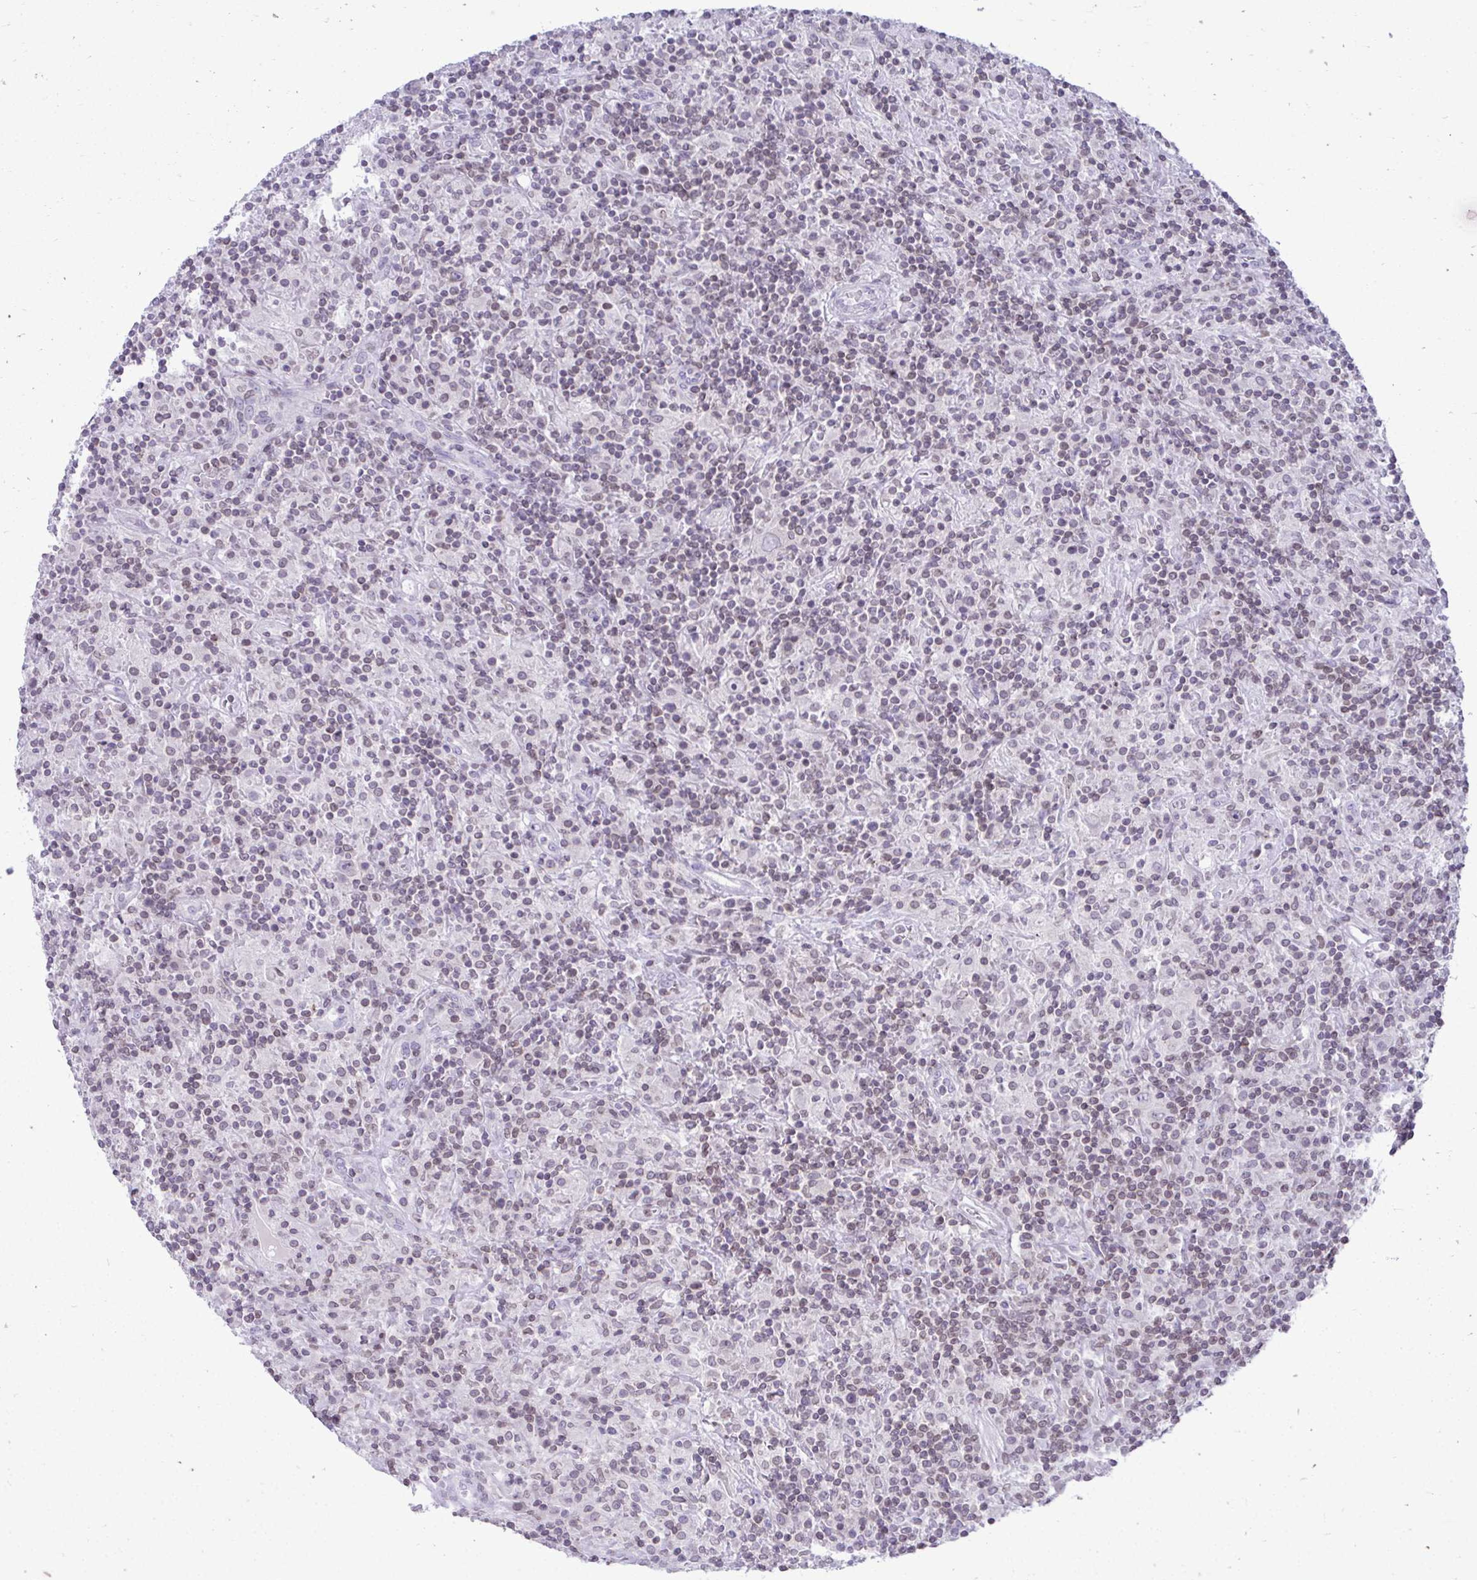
{"staining": {"intensity": "negative", "quantity": "none", "location": "none"}, "tissue": "lymphoma", "cell_type": "Tumor cells", "image_type": "cancer", "snomed": [{"axis": "morphology", "description": "Hodgkin's disease, NOS"}, {"axis": "topography", "description": "Lymph node"}], "caption": "A high-resolution micrograph shows IHC staining of Hodgkin's disease, which exhibits no significant positivity in tumor cells.", "gene": "OR7A5", "patient": {"sex": "male", "age": 70}}